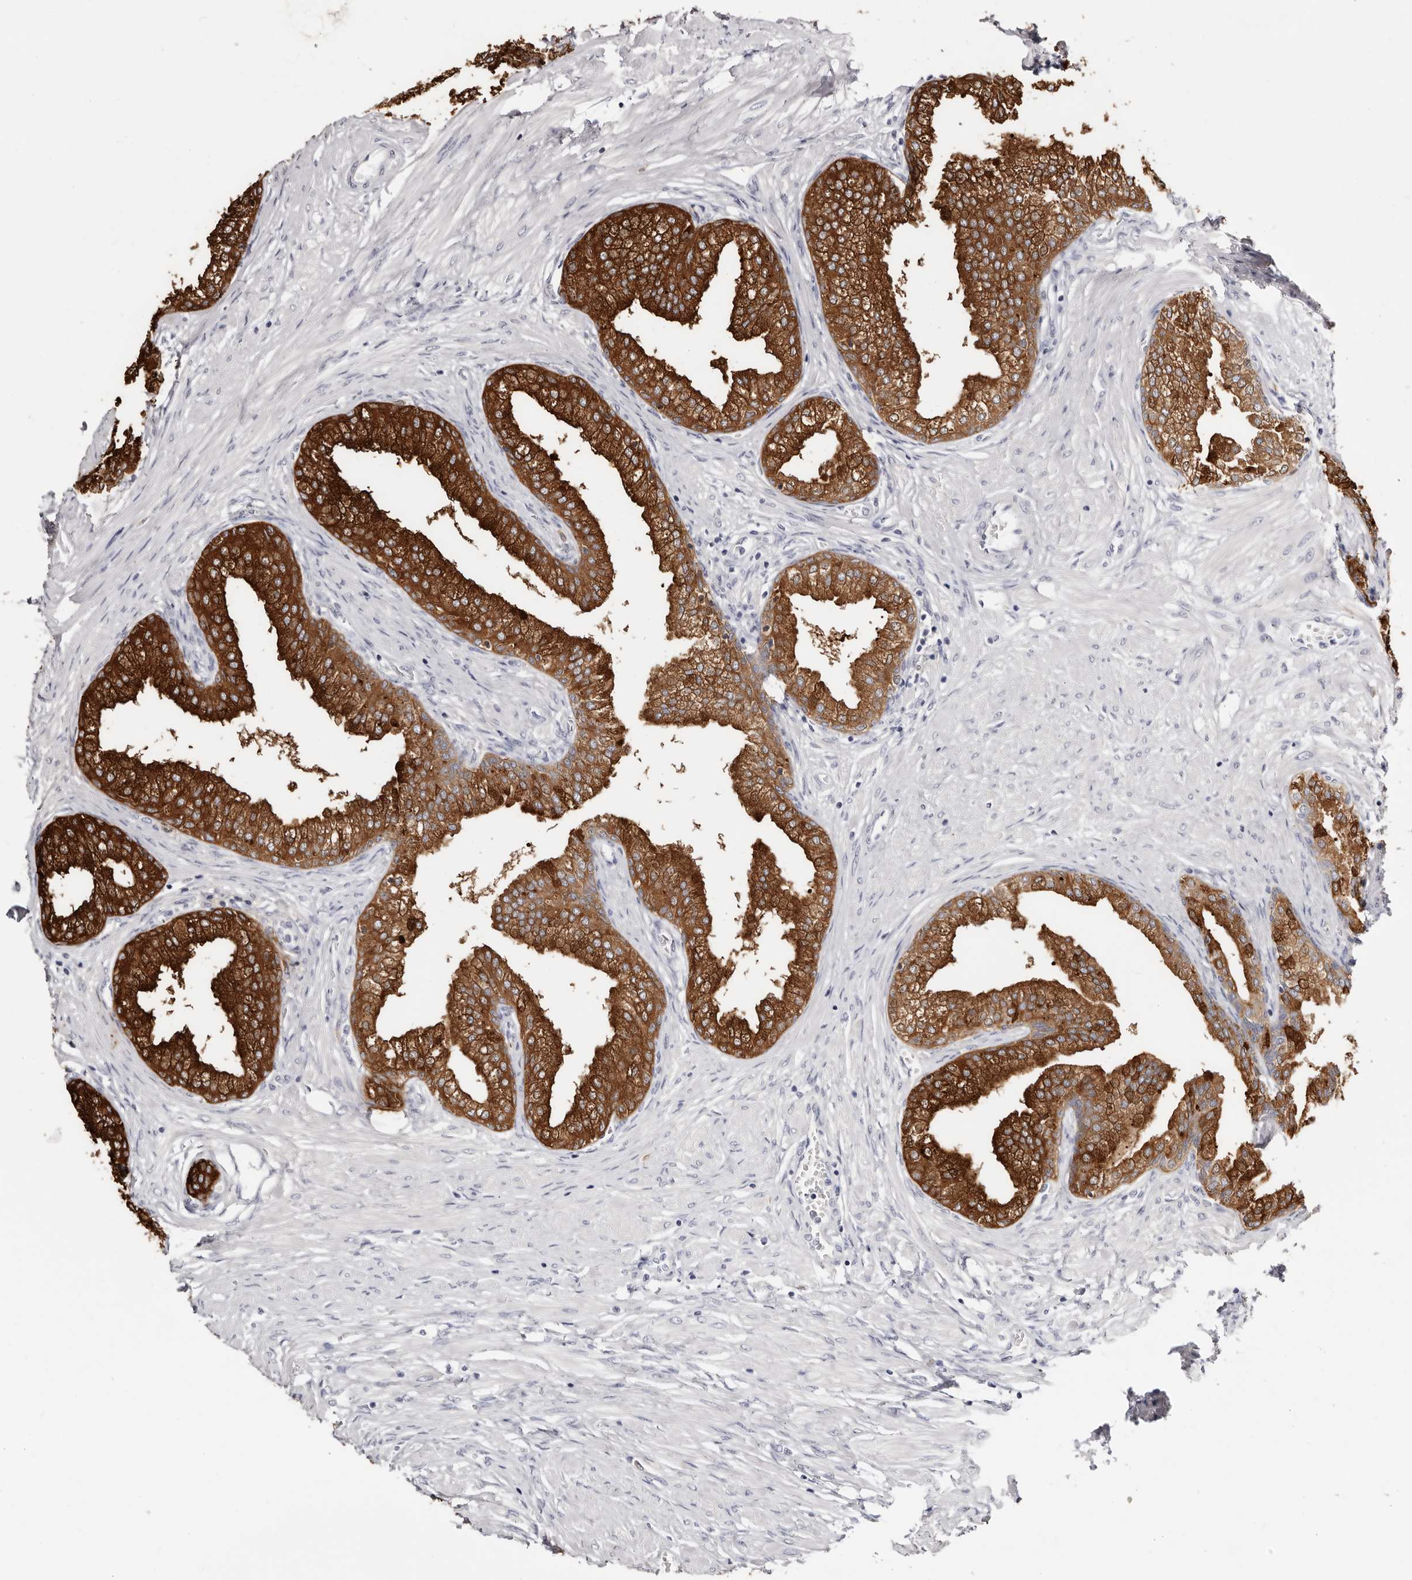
{"staining": {"intensity": "strong", "quantity": ">75%", "location": "cytoplasmic/membranous"}, "tissue": "prostate", "cell_type": "Glandular cells", "image_type": "normal", "snomed": [{"axis": "morphology", "description": "Normal tissue, NOS"}, {"axis": "morphology", "description": "Urothelial carcinoma, Low grade"}, {"axis": "topography", "description": "Urinary bladder"}, {"axis": "topography", "description": "Prostate"}], "caption": "The immunohistochemical stain labels strong cytoplasmic/membranous positivity in glandular cells of benign prostate.", "gene": "AKNAD1", "patient": {"sex": "male", "age": 60}}